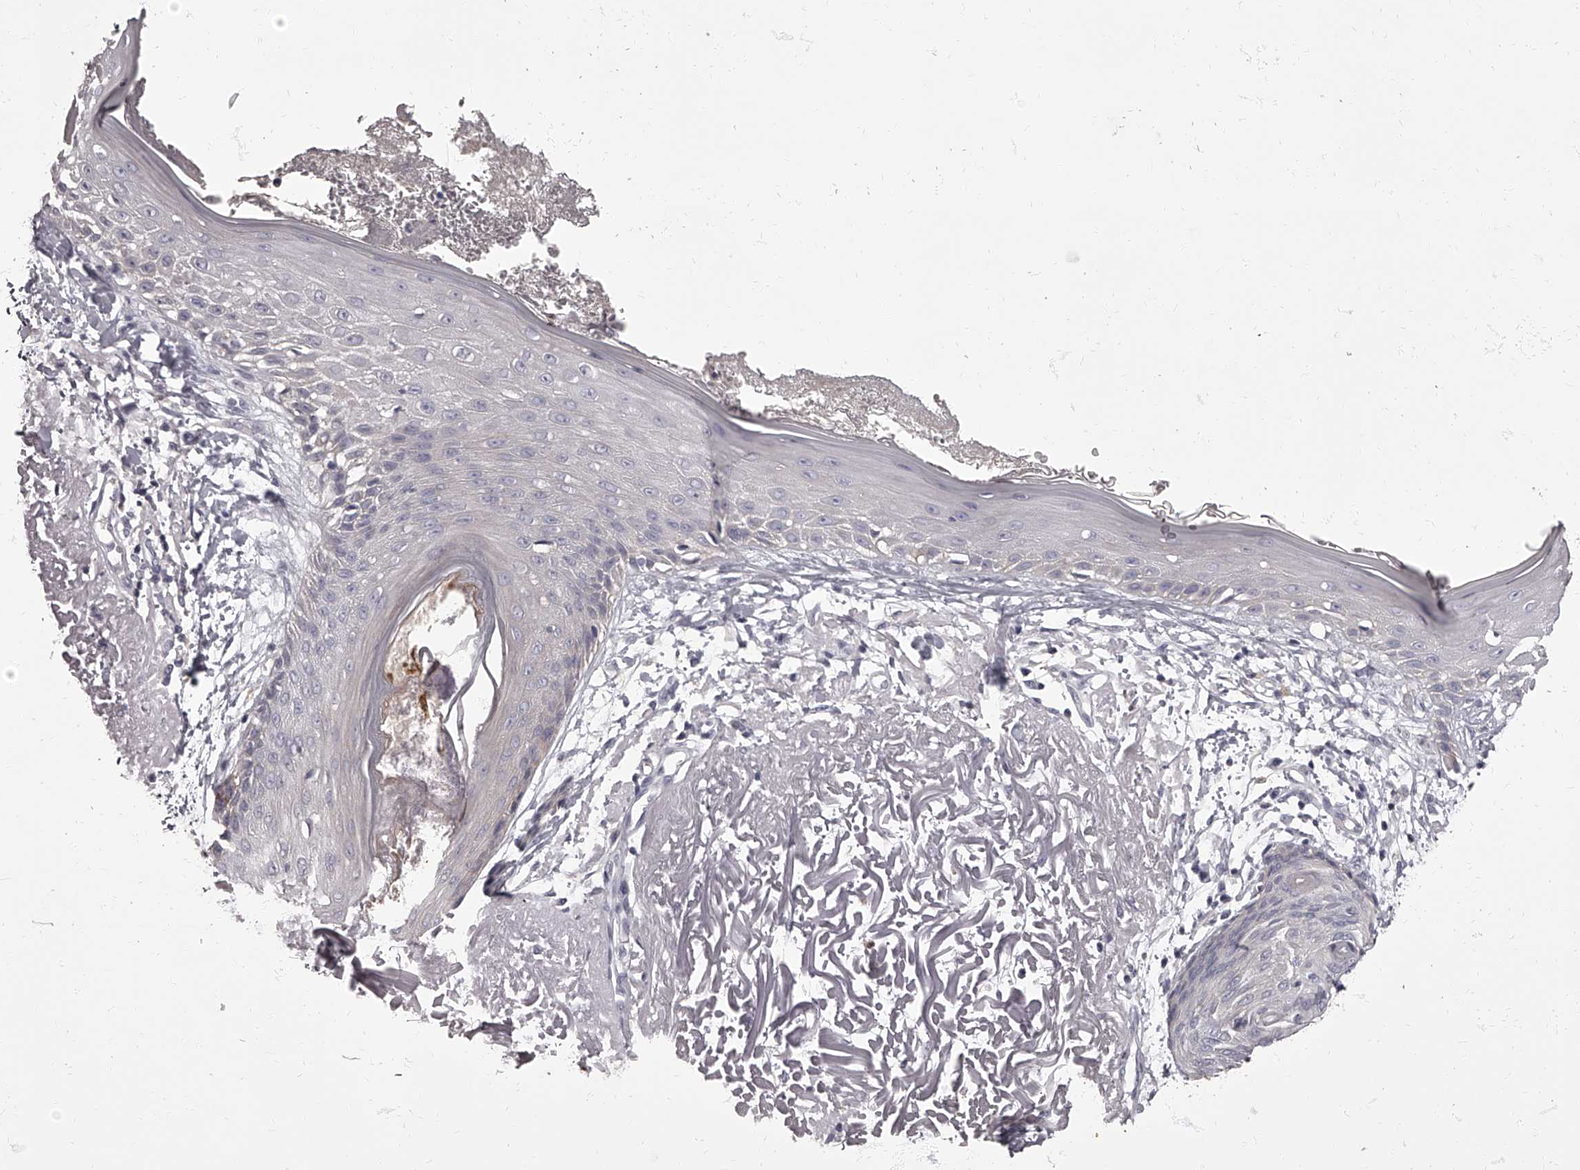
{"staining": {"intensity": "negative", "quantity": "none", "location": "none"}, "tissue": "skin", "cell_type": "Fibroblasts", "image_type": "normal", "snomed": [{"axis": "morphology", "description": "Normal tissue, NOS"}, {"axis": "topography", "description": "Skin"}, {"axis": "topography", "description": "Skeletal muscle"}], "caption": "DAB (3,3'-diaminobenzidine) immunohistochemical staining of benign human skin shows no significant positivity in fibroblasts.", "gene": "APEH", "patient": {"sex": "male", "age": 83}}